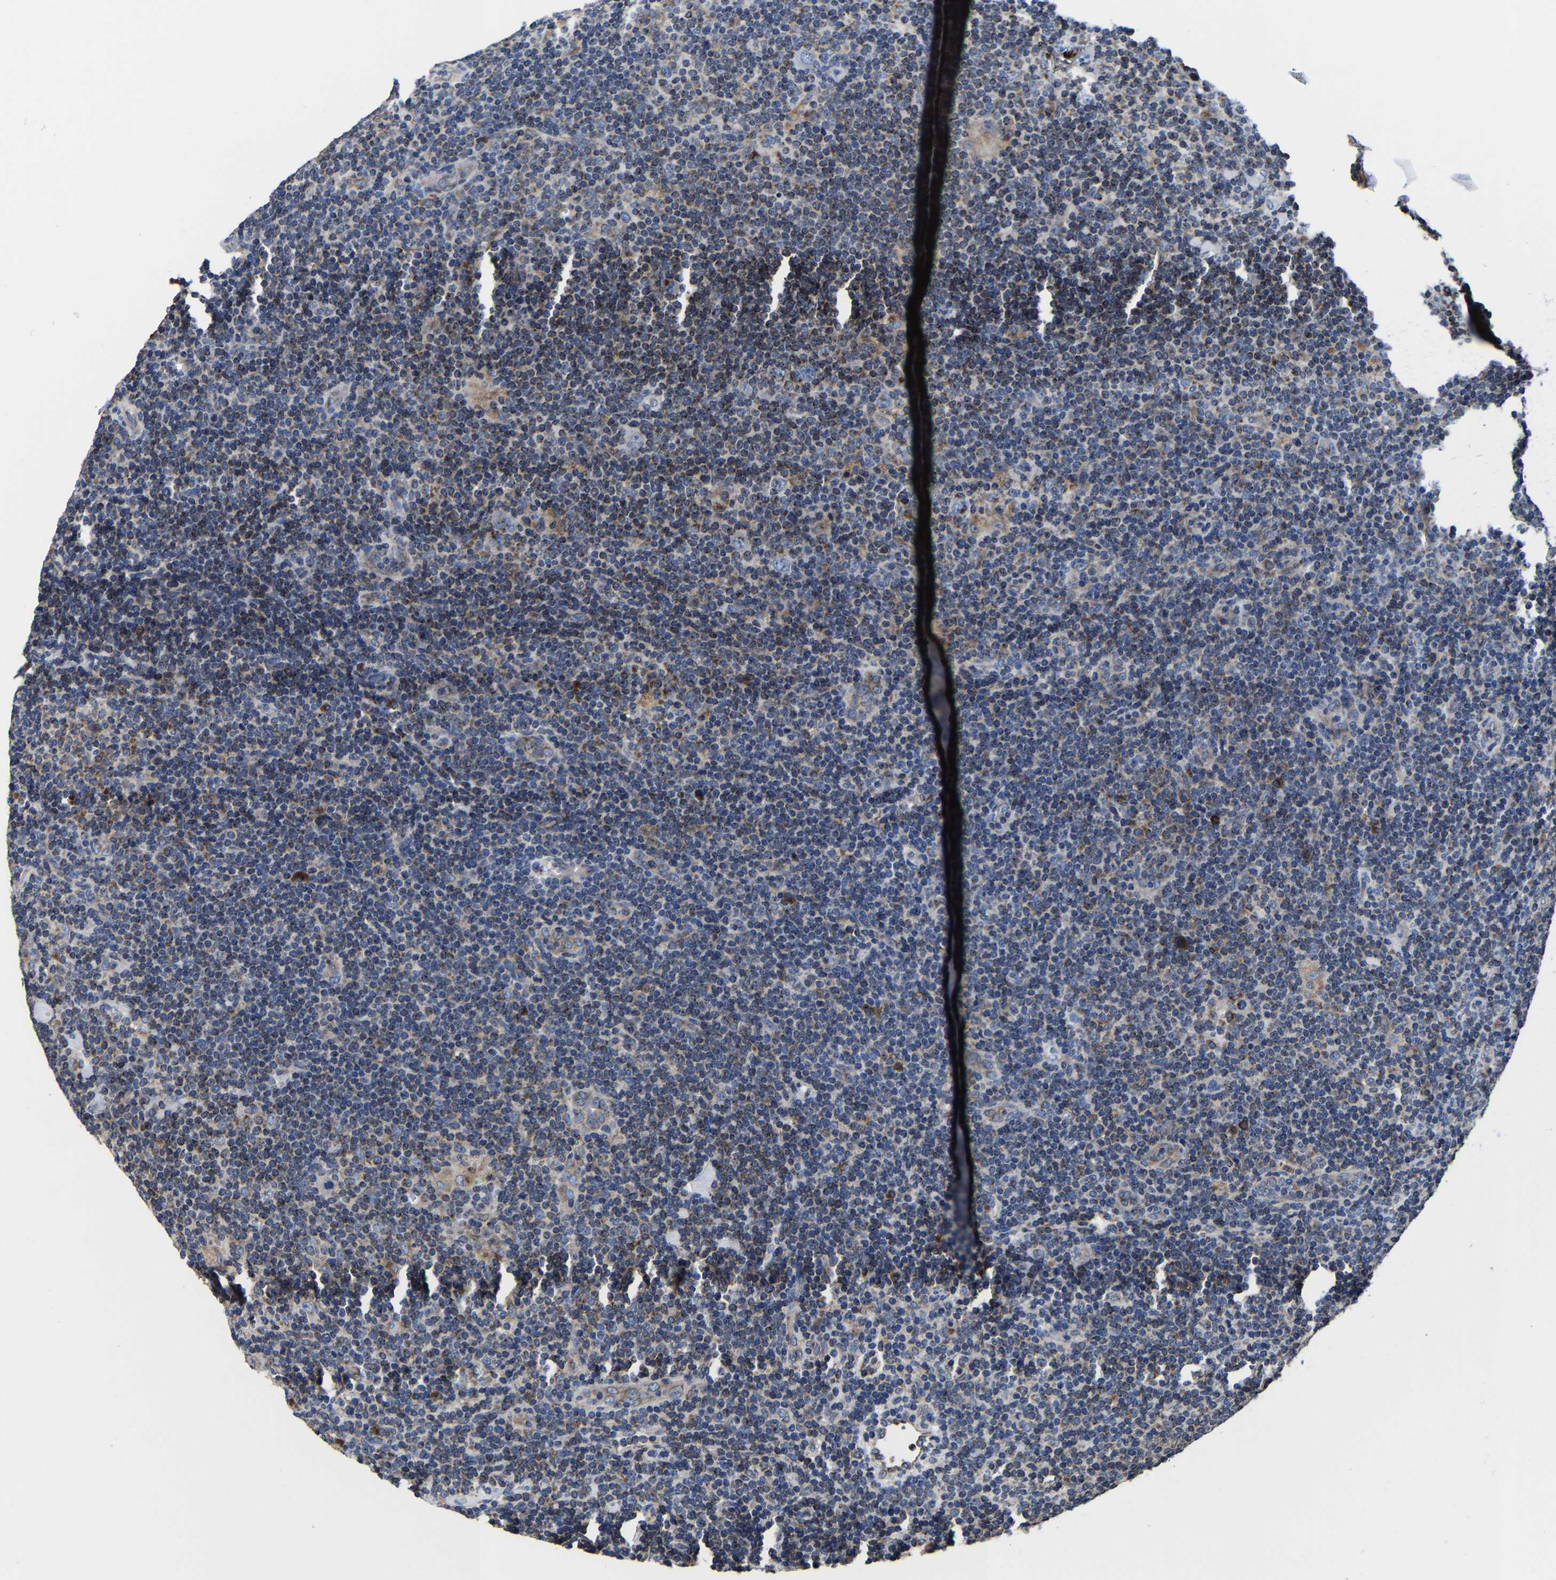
{"staining": {"intensity": "weak", "quantity": "25%-75%", "location": "cytoplasmic/membranous"}, "tissue": "lymphoma", "cell_type": "Tumor cells", "image_type": "cancer", "snomed": [{"axis": "morphology", "description": "Hodgkin's disease, NOS"}, {"axis": "topography", "description": "Lymph node"}], "caption": "Immunohistochemical staining of human Hodgkin's disease displays weak cytoplasmic/membranous protein positivity in approximately 25%-75% of tumor cells. (DAB IHC with brightfield microscopy, high magnification).", "gene": "EBAG9", "patient": {"sex": "female", "age": 57}}